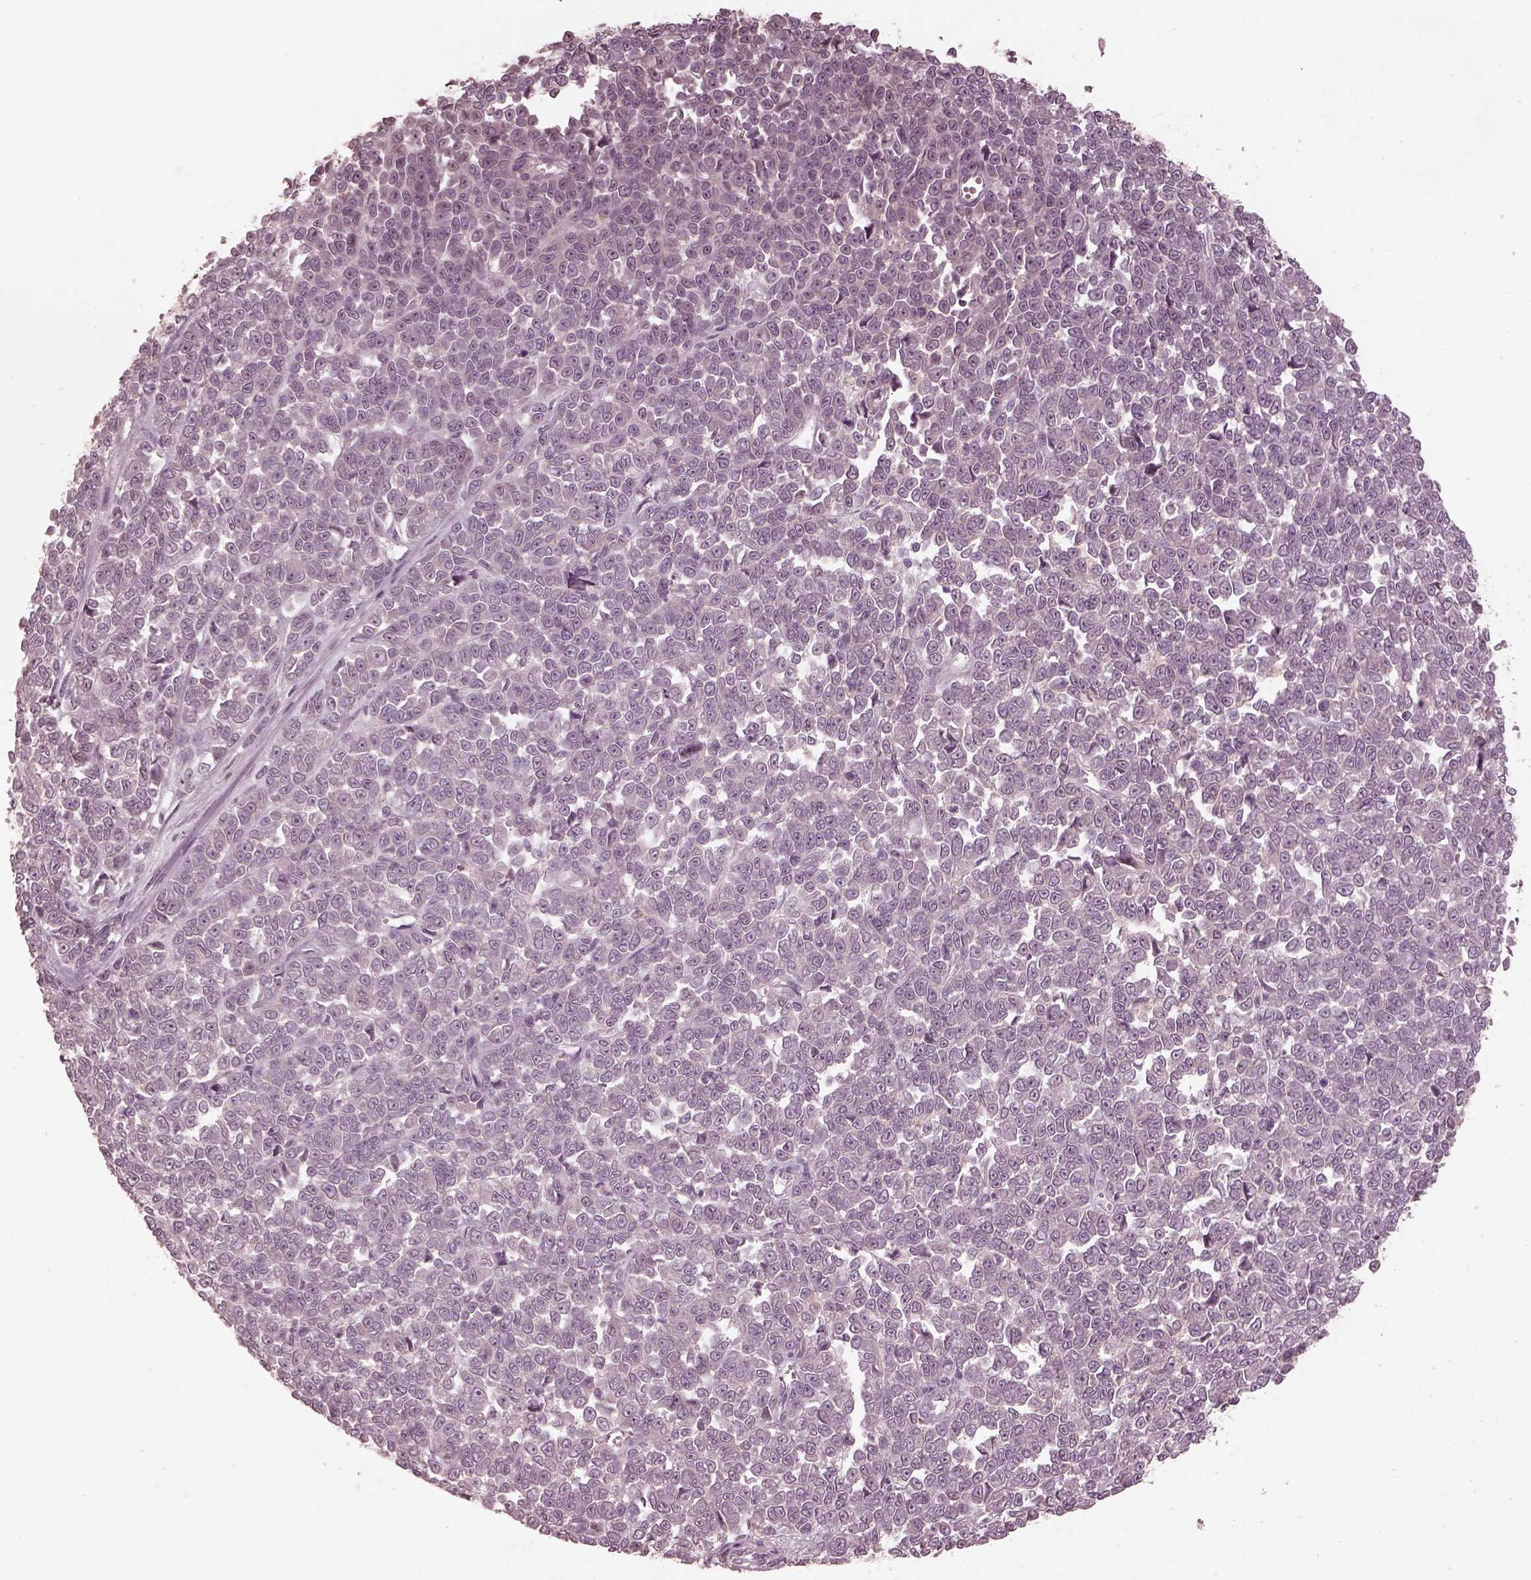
{"staining": {"intensity": "negative", "quantity": "none", "location": "none"}, "tissue": "melanoma", "cell_type": "Tumor cells", "image_type": "cancer", "snomed": [{"axis": "morphology", "description": "Malignant melanoma, NOS"}, {"axis": "topography", "description": "Skin"}], "caption": "The photomicrograph demonstrates no significant positivity in tumor cells of melanoma. (DAB immunohistochemistry visualized using brightfield microscopy, high magnification).", "gene": "VWA5B1", "patient": {"sex": "female", "age": 95}}